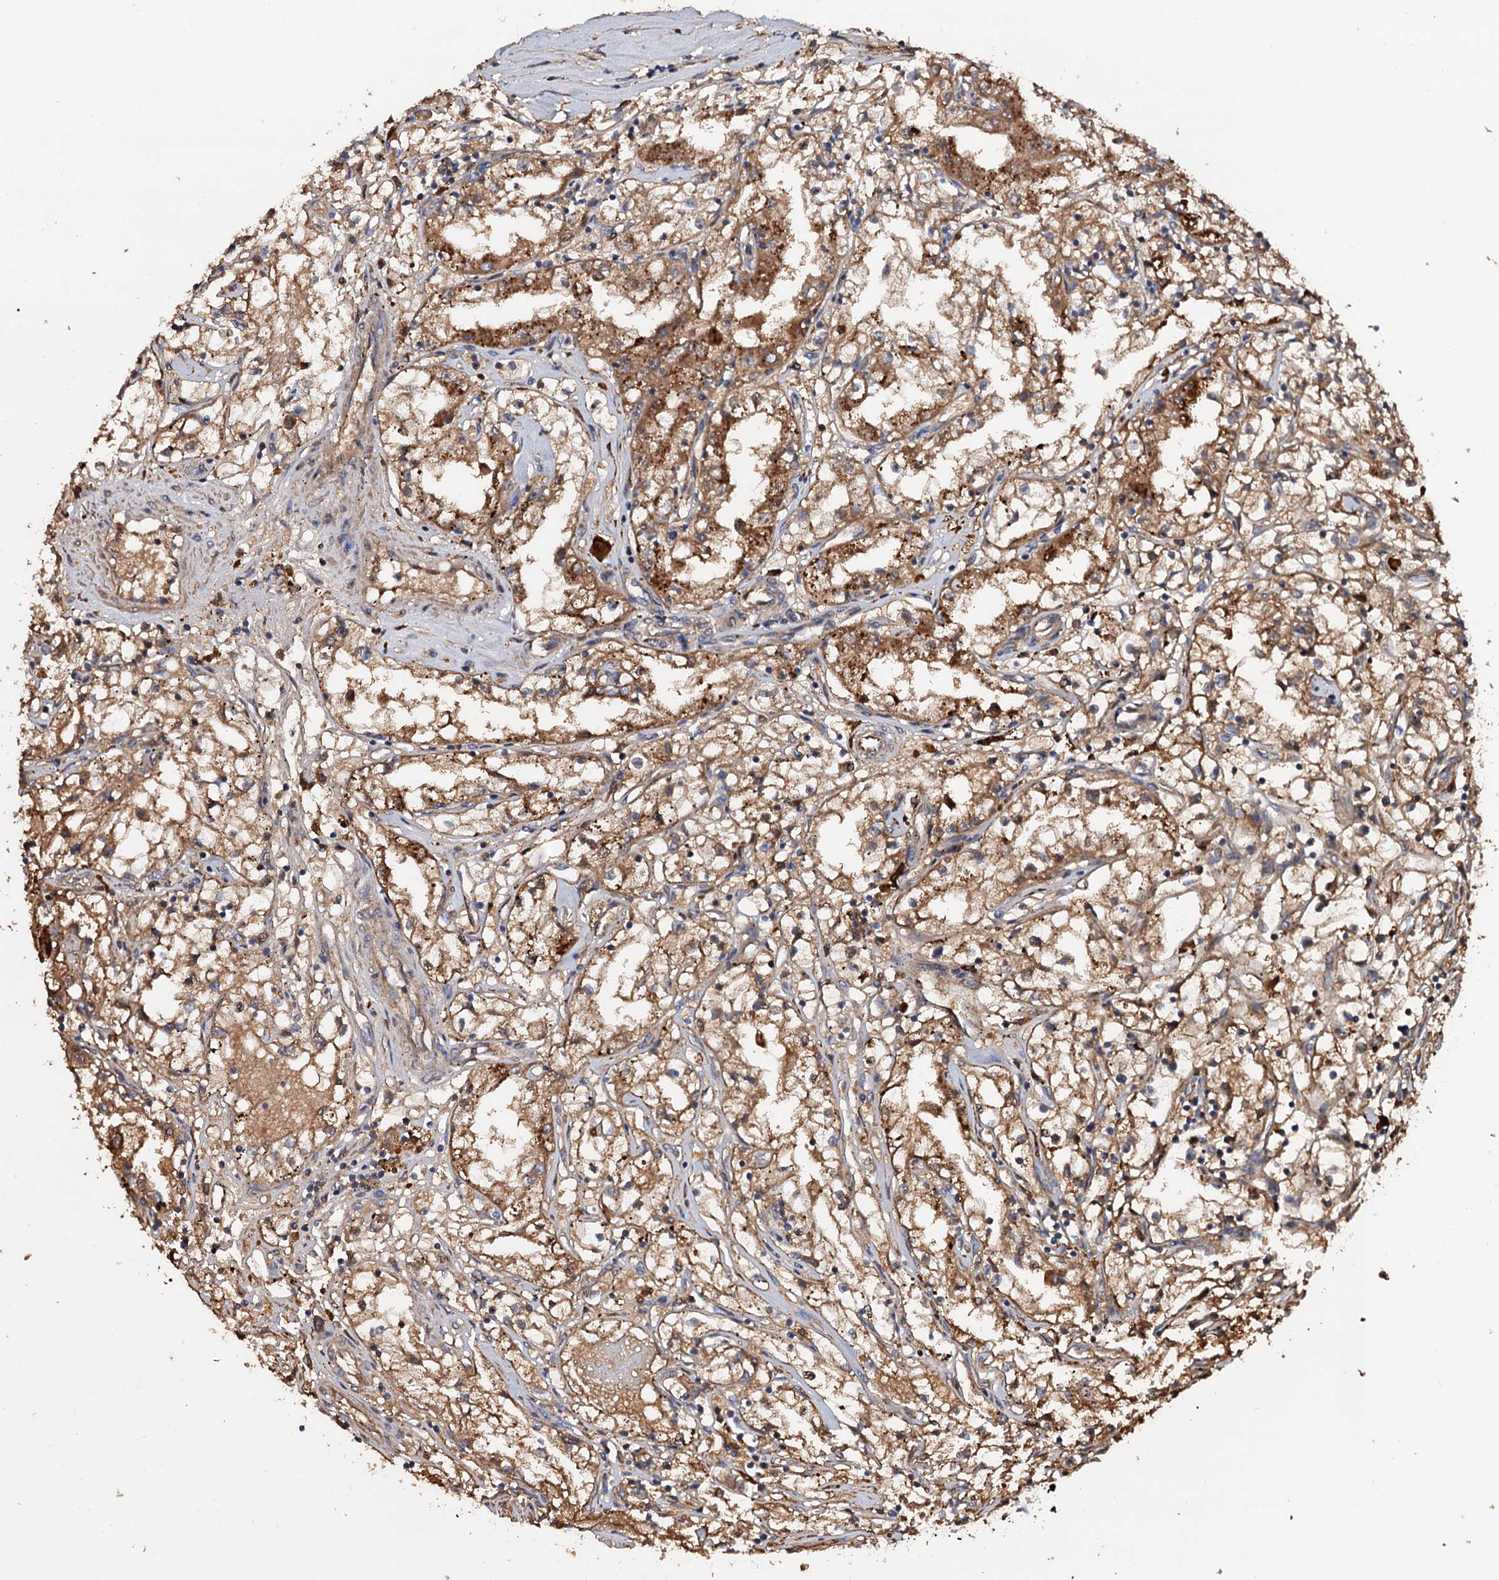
{"staining": {"intensity": "moderate", "quantity": ">75%", "location": "cytoplasmic/membranous"}, "tissue": "renal cancer", "cell_type": "Tumor cells", "image_type": "cancer", "snomed": [{"axis": "morphology", "description": "Adenocarcinoma, NOS"}, {"axis": "topography", "description": "Kidney"}], "caption": "Brown immunohistochemical staining in renal cancer (adenocarcinoma) reveals moderate cytoplasmic/membranous staining in approximately >75% of tumor cells.", "gene": "MRPL42", "patient": {"sex": "male", "age": 56}}